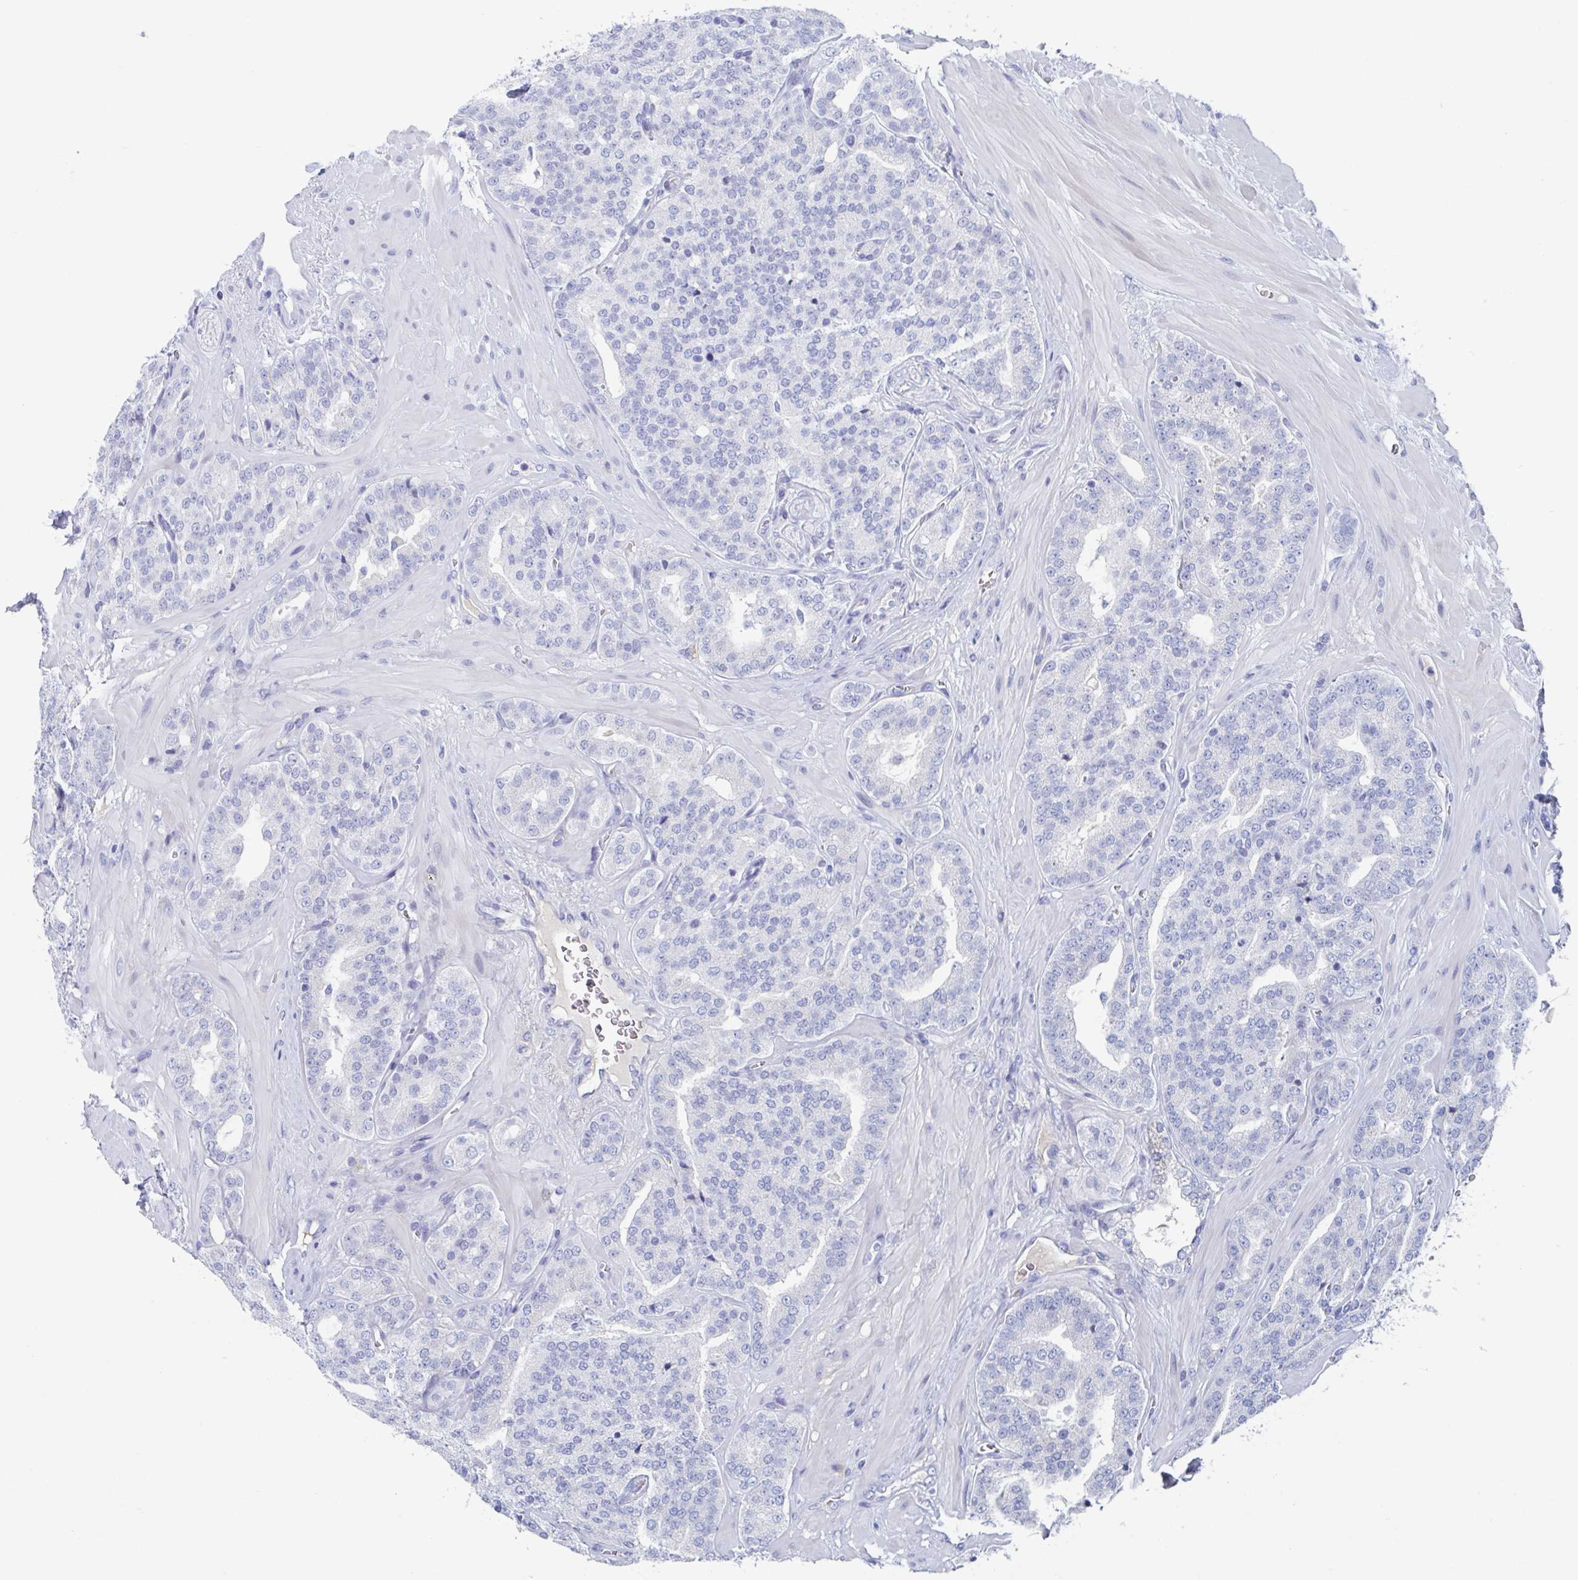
{"staining": {"intensity": "negative", "quantity": "none", "location": "none"}, "tissue": "prostate cancer", "cell_type": "Tumor cells", "image_type": "cancer", "snomed": [{"axis": "morphology", "description": "Adenocarcinoma, High grade"}, {"axis": "topography", "description": "Prostate"}], "caption": "Immunohistochemistry image of neoplastic tissue: human prostate adenocarcinoma (high-grade) stained with DAB demonstrates no significant protein positivity in tumor cells.", "gene": "NT5C3B", "patient": {"sex": "male", "age": 66}}